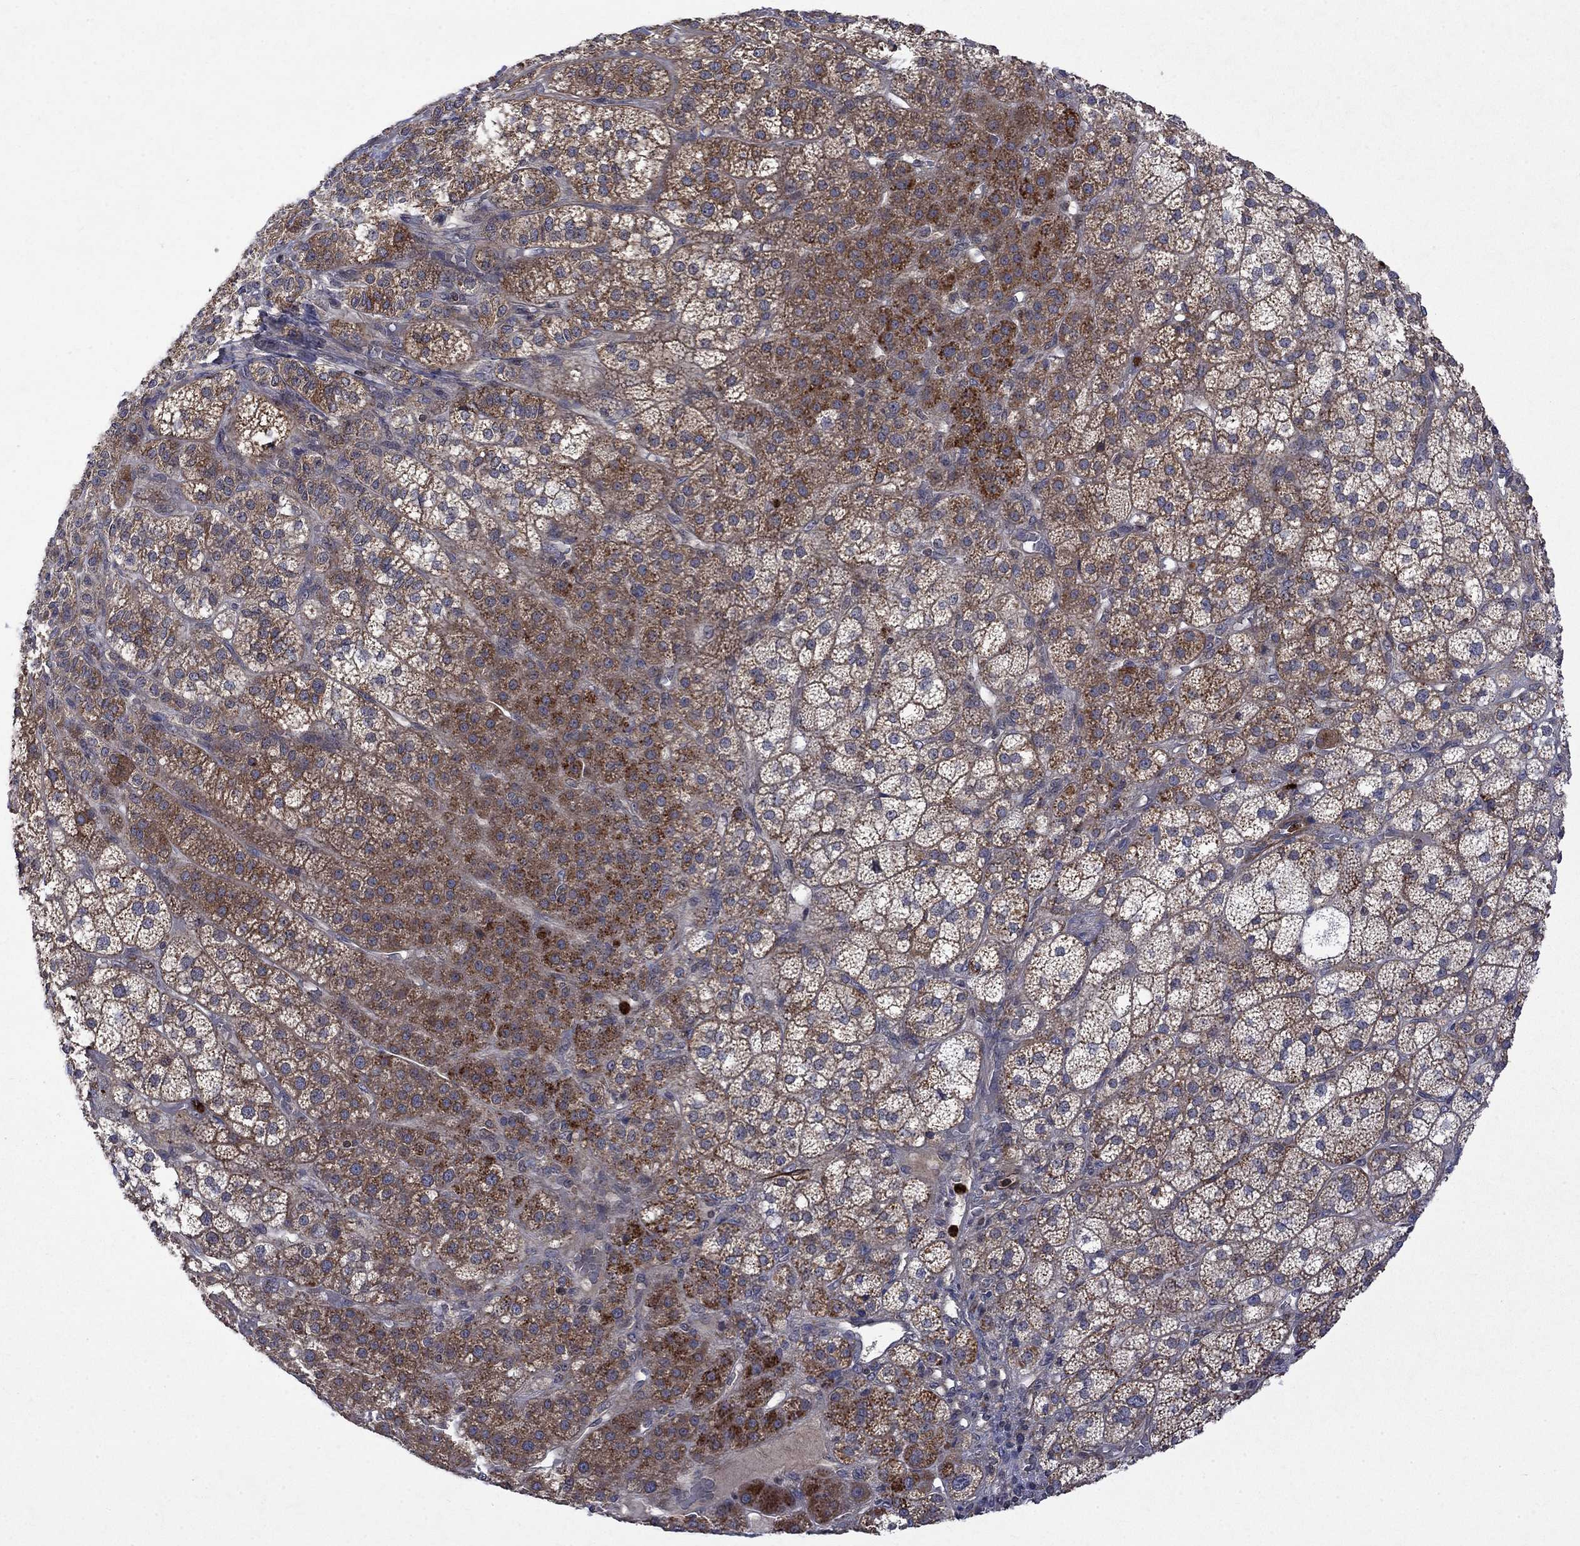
{"staining": {"intensity": "moderate", "quantity": ">75%", "location": "cytoplasmic/membranous"}, "tissue": "adrenal gland", "cell_type": "Glandular cells", "image_type": "normal", "snomed": [{"axis": "morphology", "description": "Normal tissue, NOS"}, {"axis": "topography", "description": "Adrenal gland"}], "caption": "Glandular cells reveal medium levels of moderate cytoplasmic/membranous staining in approximately >75% of cells in unremarkable human adrenal gland.", "gene": "TMEM33", "patient": {"sex": "female", "age": 60}}